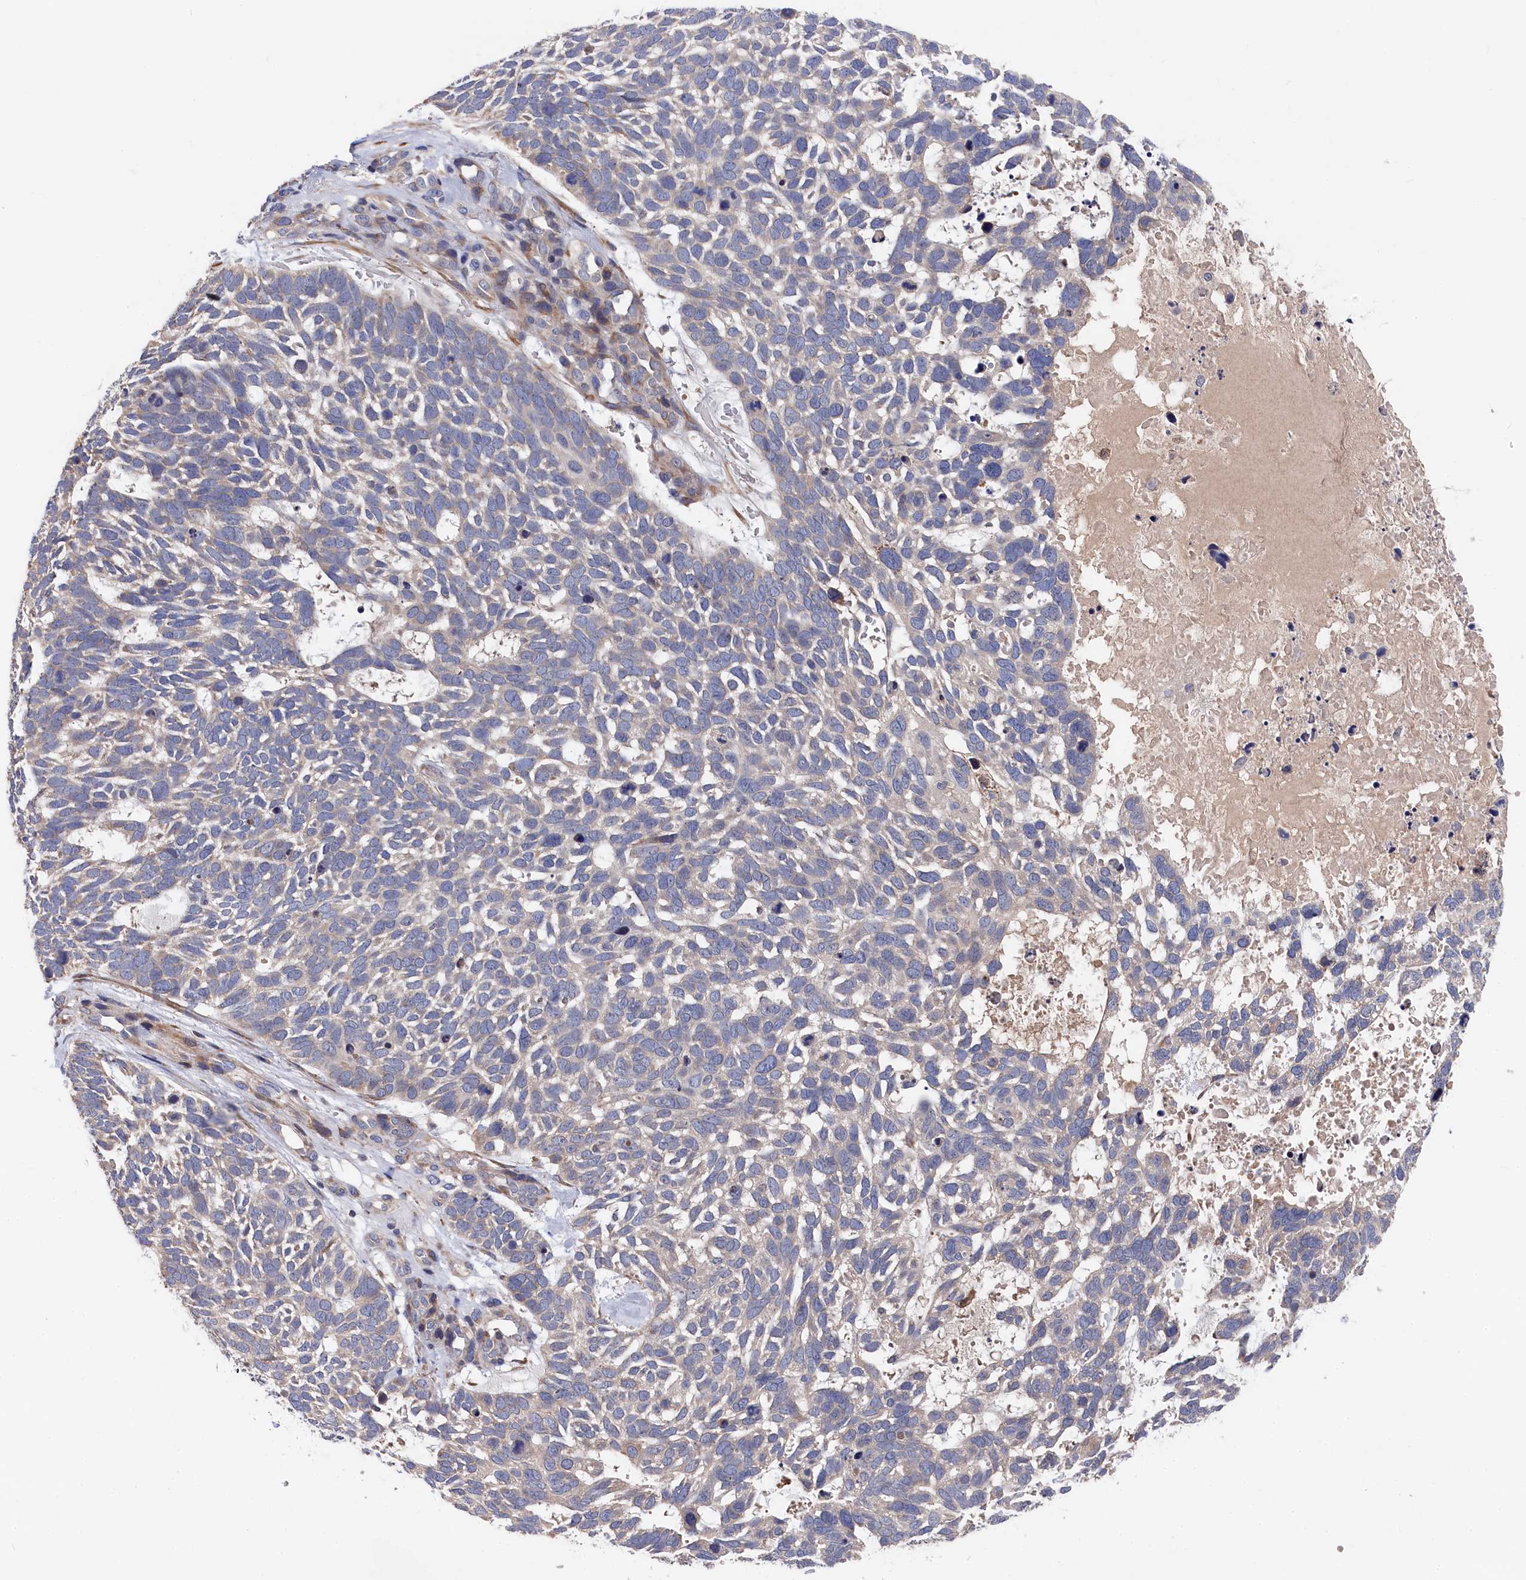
{"staining": {"intensity": "negative", "quantity": "none", "location": "none"}, "tissue": "skin cancer", "cell_type": "Tumor cells", "image_type": "cancer", "snomed": [{"axis": "morphology", "description": "Basal cell carcinoma"}, {"axis": "topography", "description": "Skin"}], "caption": "The micrograph displays no significant expression in tumor cells of skin cancer (basal cell carcinoma).", "gene": "CYB5D2", "patient": {"sex": "male", "age": 88}}